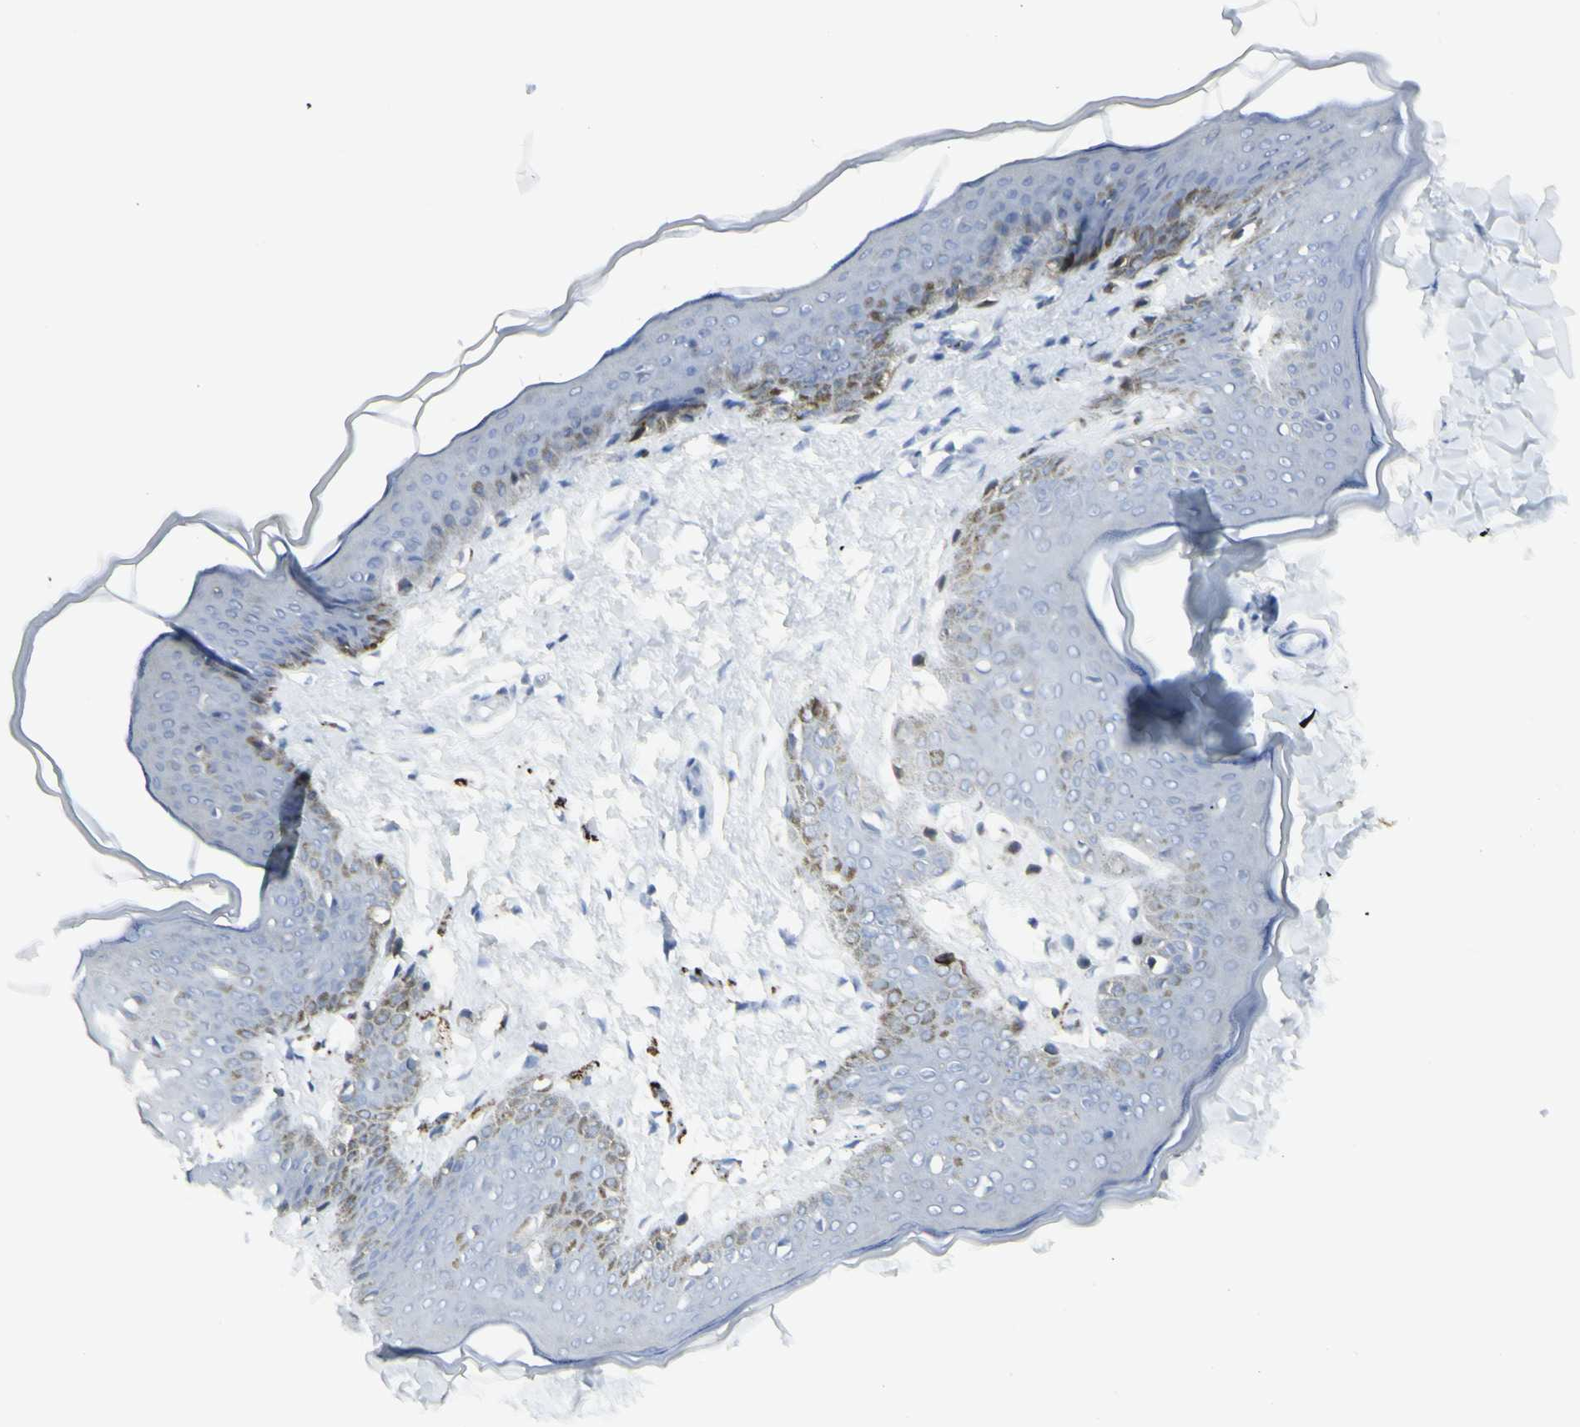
{"staining": {"intensity": "negative", "quantity": "none", "location": "none"}, "tissue": "skin", "cell_type": "Fibroblasts", "image_type": "normal", "snomed": [{"axis": "morphology", "description": "Normal tissue, NOS"}, {"axis": "topography", "description": "Skin"}], "caption": "High magnification brightfield microscopy of normal skin stained with DAB (brown) and counterstained with hematoxylin (blue): fibroblasts show no significant positivity.", "gene": "ENSG00000198211", "patient": {"sex": "female", "age": 17}}